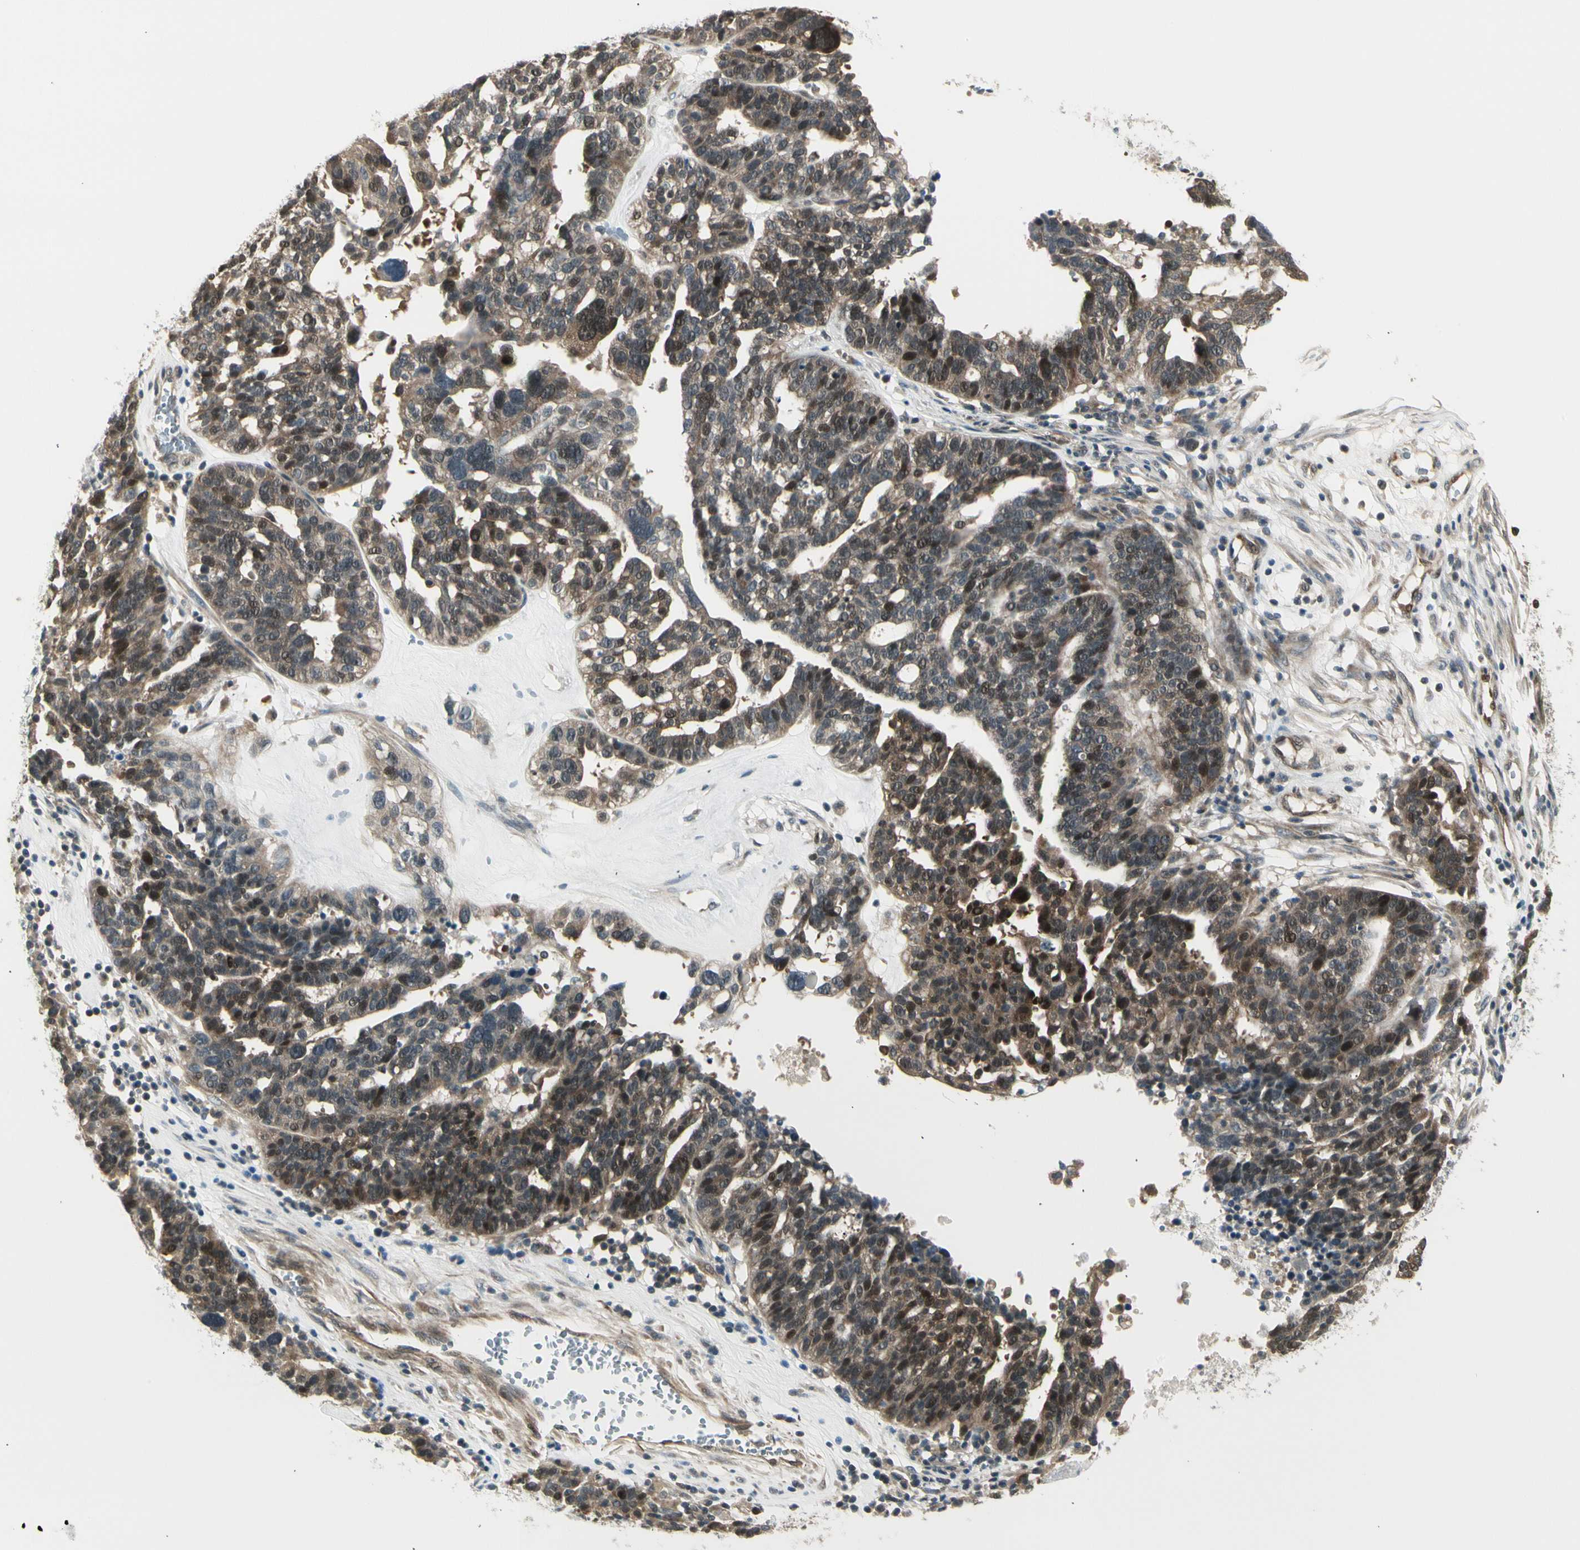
{"staining": {"intensity": "moderate", "quantity": ">75%", "location": "cytoplasmic/membranous,nuclear"}, "tissue": "ovarian cancer", "cell_type": "Tumor cells", "image_type": "cancer", "snomed": [{"axis": "morphology", "description": "Cystadenocarcinoma, serous, NOS"}, {"axis": "topography", "description": "Ovary"}], "caption": "Protein staining of serous cystadenocarcinoma (ovarian) tissue shows moderate cytoplasmic/membranous and nuclear staining in about >75% of tumor cells.", "gene": "SVBP", "patient": {"sex": "female", "age": 59}}